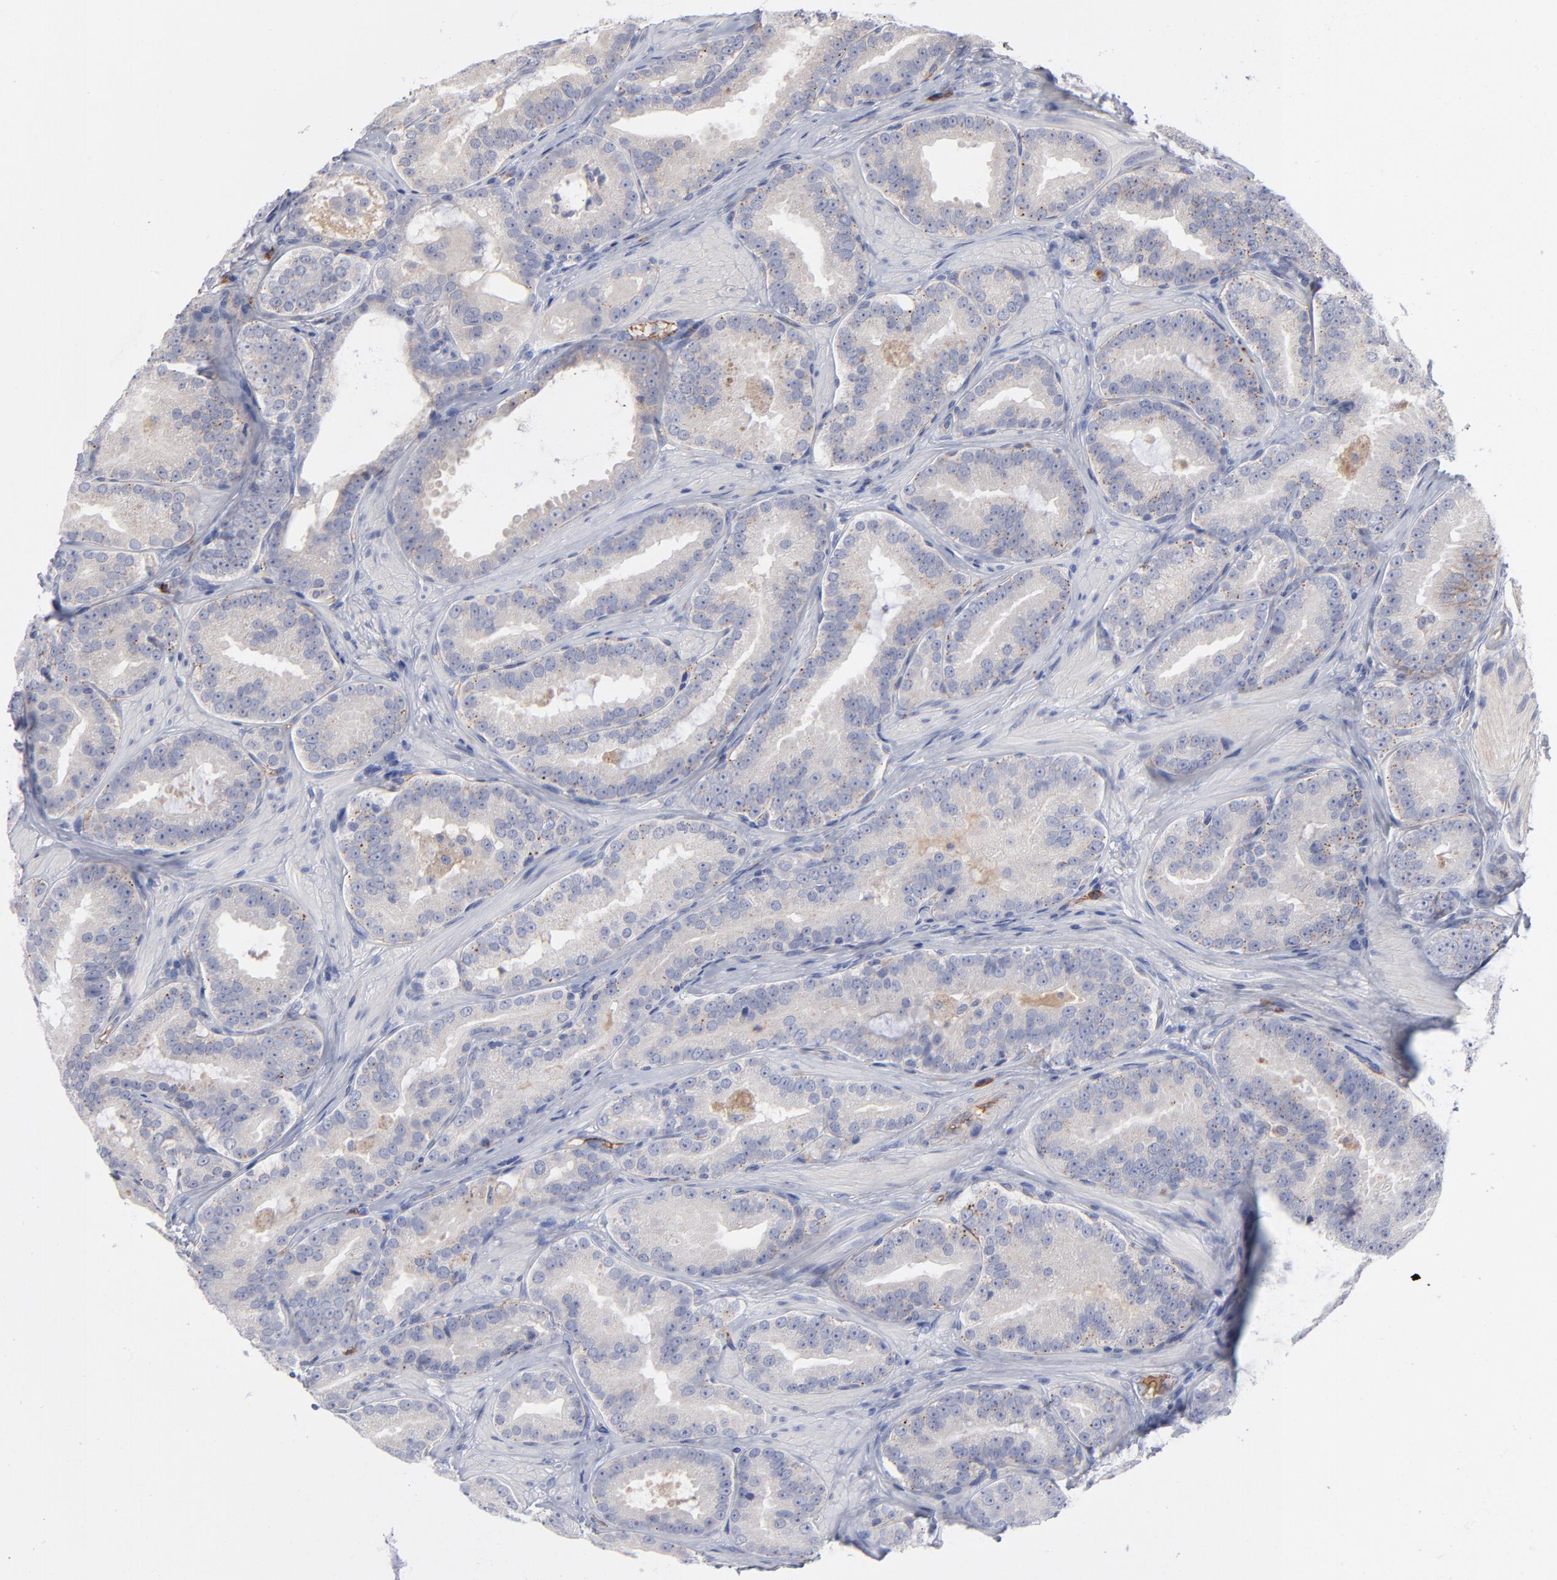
{"staining": {"intensity": "negative", "quantity": "none", "location": "none"}, "tissue": "prostate cancer", "cell_type": "Tumor cells", "image_type": "cancer", "snomed": [{"axis": "morphology", "description": "Adenocarcinoma, Low grade"}, {"axis": "topography", "description": "Prostate"}], "caption": "There is no significant expression in tumor cells of low-grade adenocarcinoma (prostate).", "gene": "CCR3", "patient": {"sex": "male", "age": 59}}